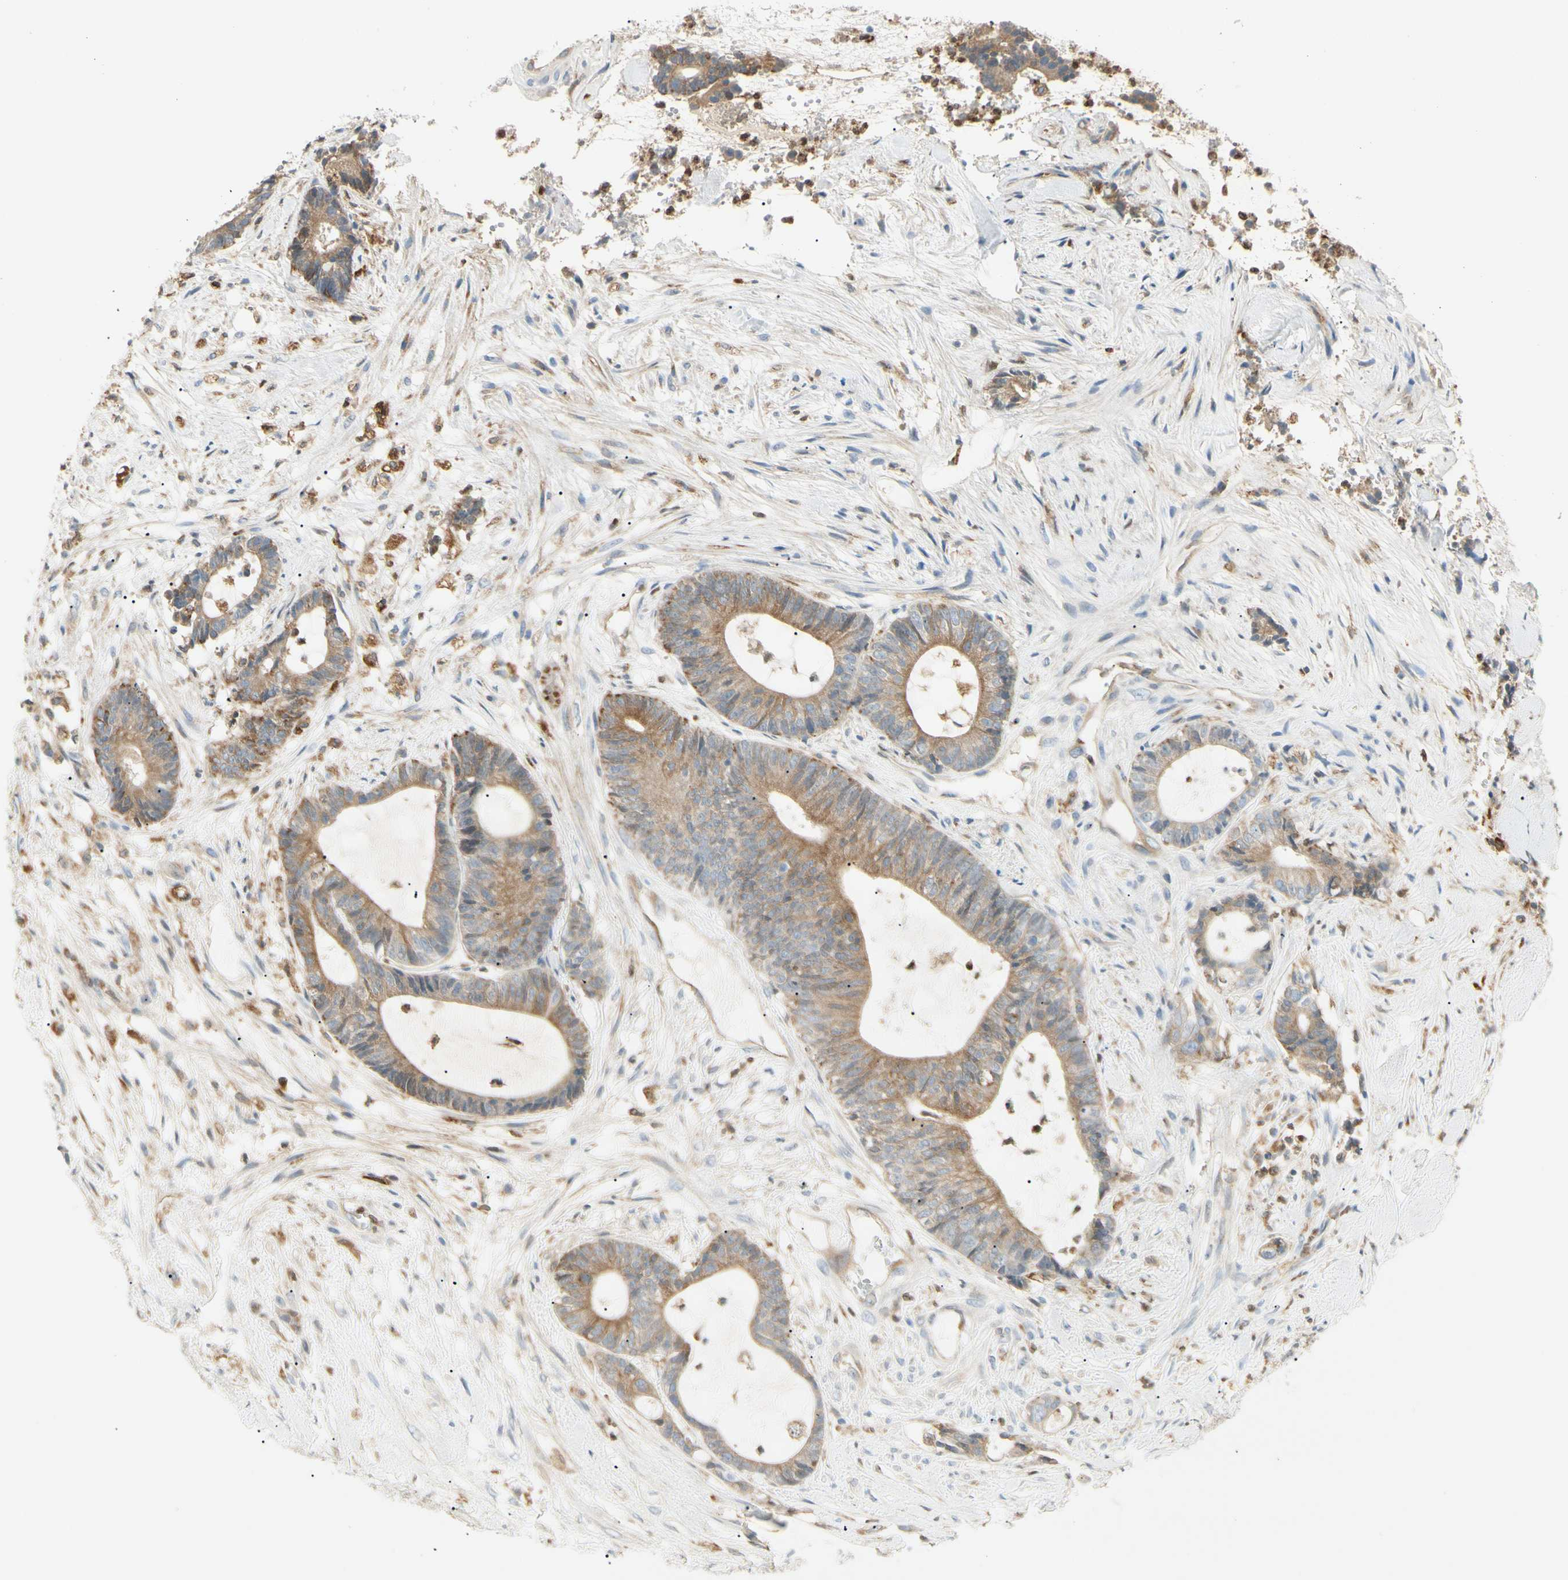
{"staining": {"intensity": "moderate", "quantity": ">75%", "location": "cytoplasmic/membranous"}, "tissue": "colorectal cancer", "cell_type": "Tumor cells", "image_type": "cancer", "snomed": [{"axis": "morphology", "description": "Adenocarcinoma, NOS"}, {"axis": "topography", "description": "Colon"}], "caption": "Colorectal adenocarcinoma stained for a protein demonstrates moderate cytoplasmic/membranous positivity in tumor cells.", "gene": "LPCAT2", "patient": {"sex": "female", "age": 84}}